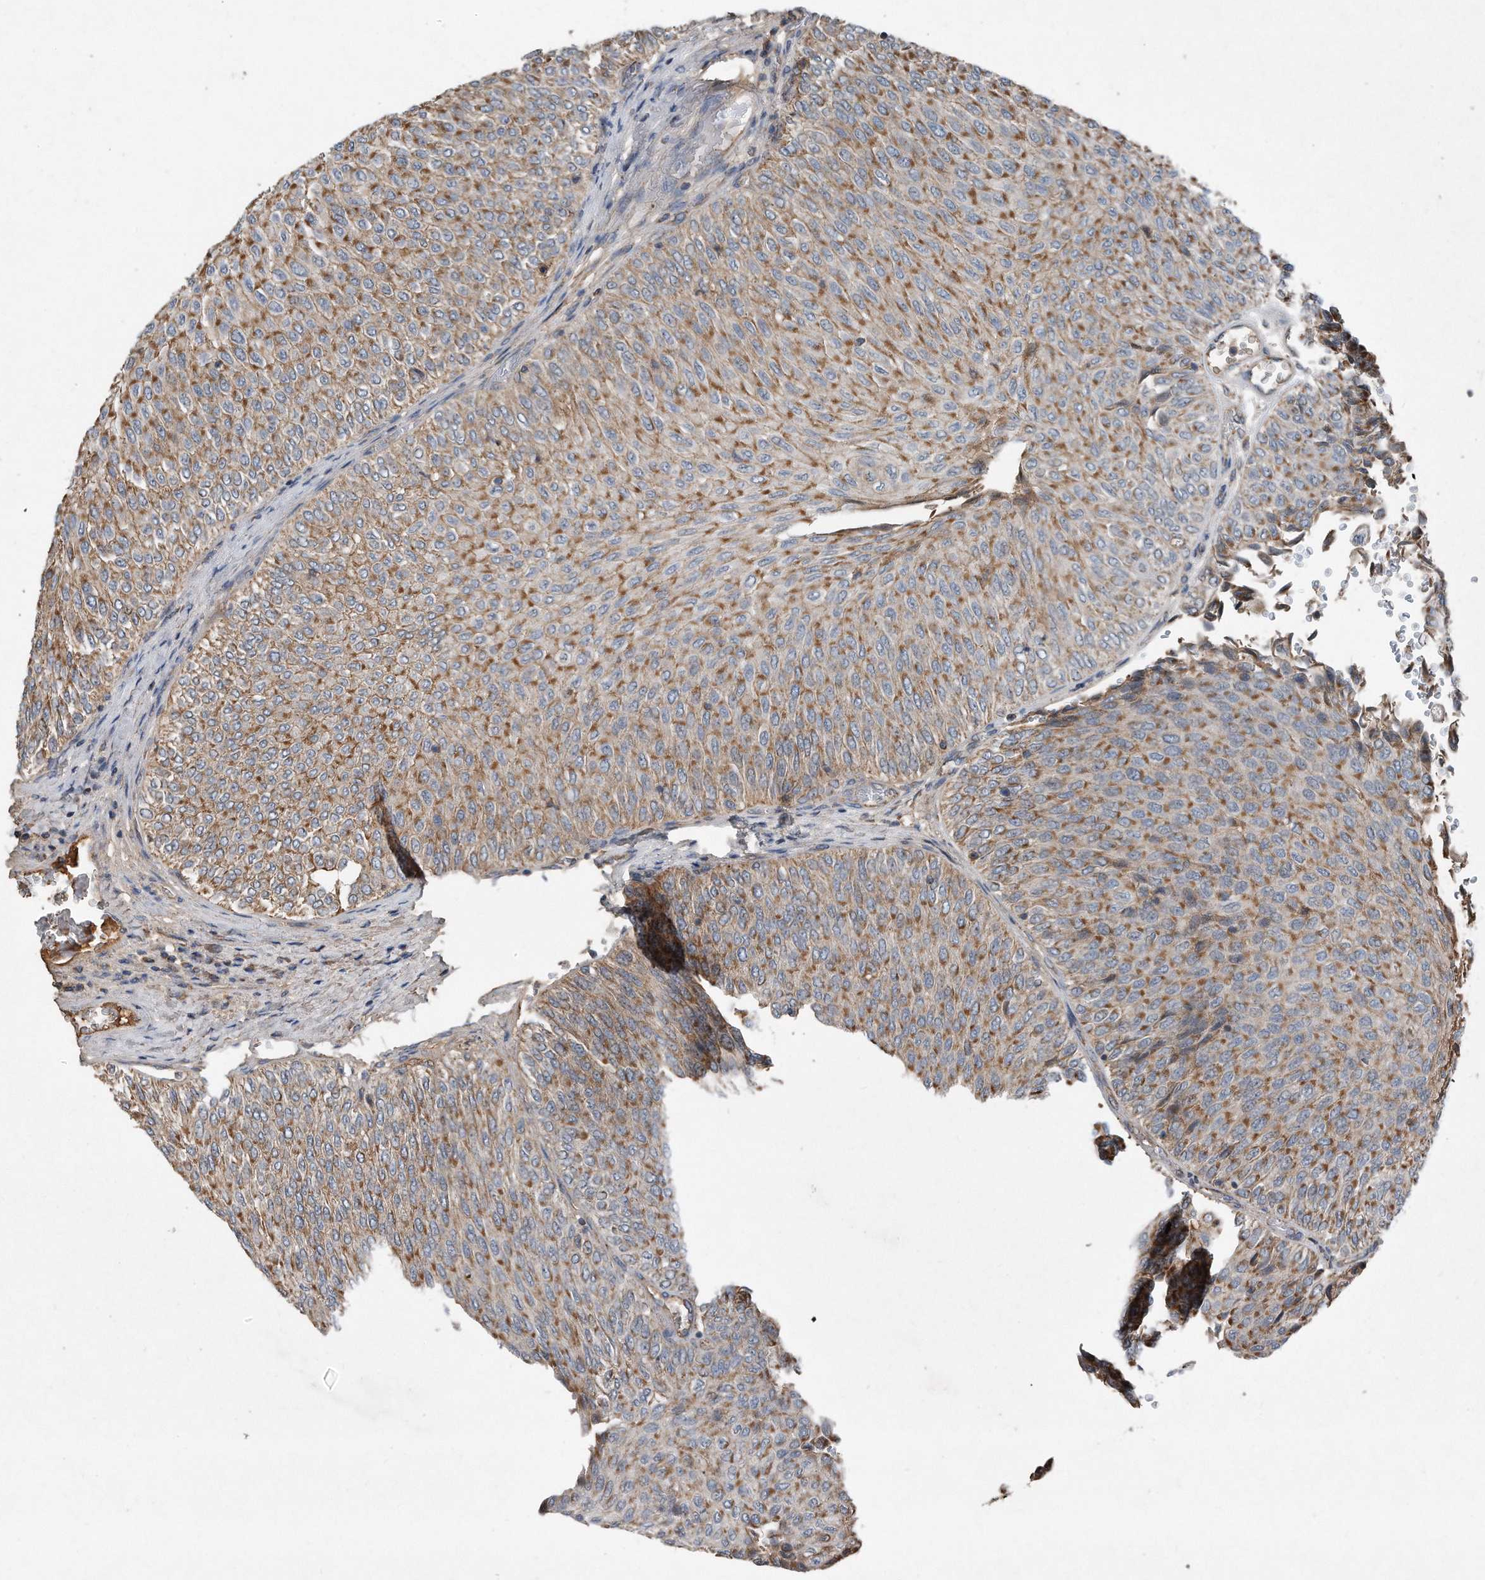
{"staining": {"intensity": "moderate", "quantity": ">75%", "location": "cytoplasmic/membranous"}, "tissue": "urothelial cancer", "cell_type": "Tumor cells", "image_type": "cancer", "snomed": [{"axis": "morphology", "description": "Urothelial carcinoma, Low grade"}, {"axis": "topography", "description": "Urinary bladder"}], "caption": "The histopathology image shows a brown stain indicating the presence of a protein in the cytoplasmic/membranous of tumor cells in urothelial cancer.", "gene": "SDHA", "patient": {"sex": "male", "age": 78}}